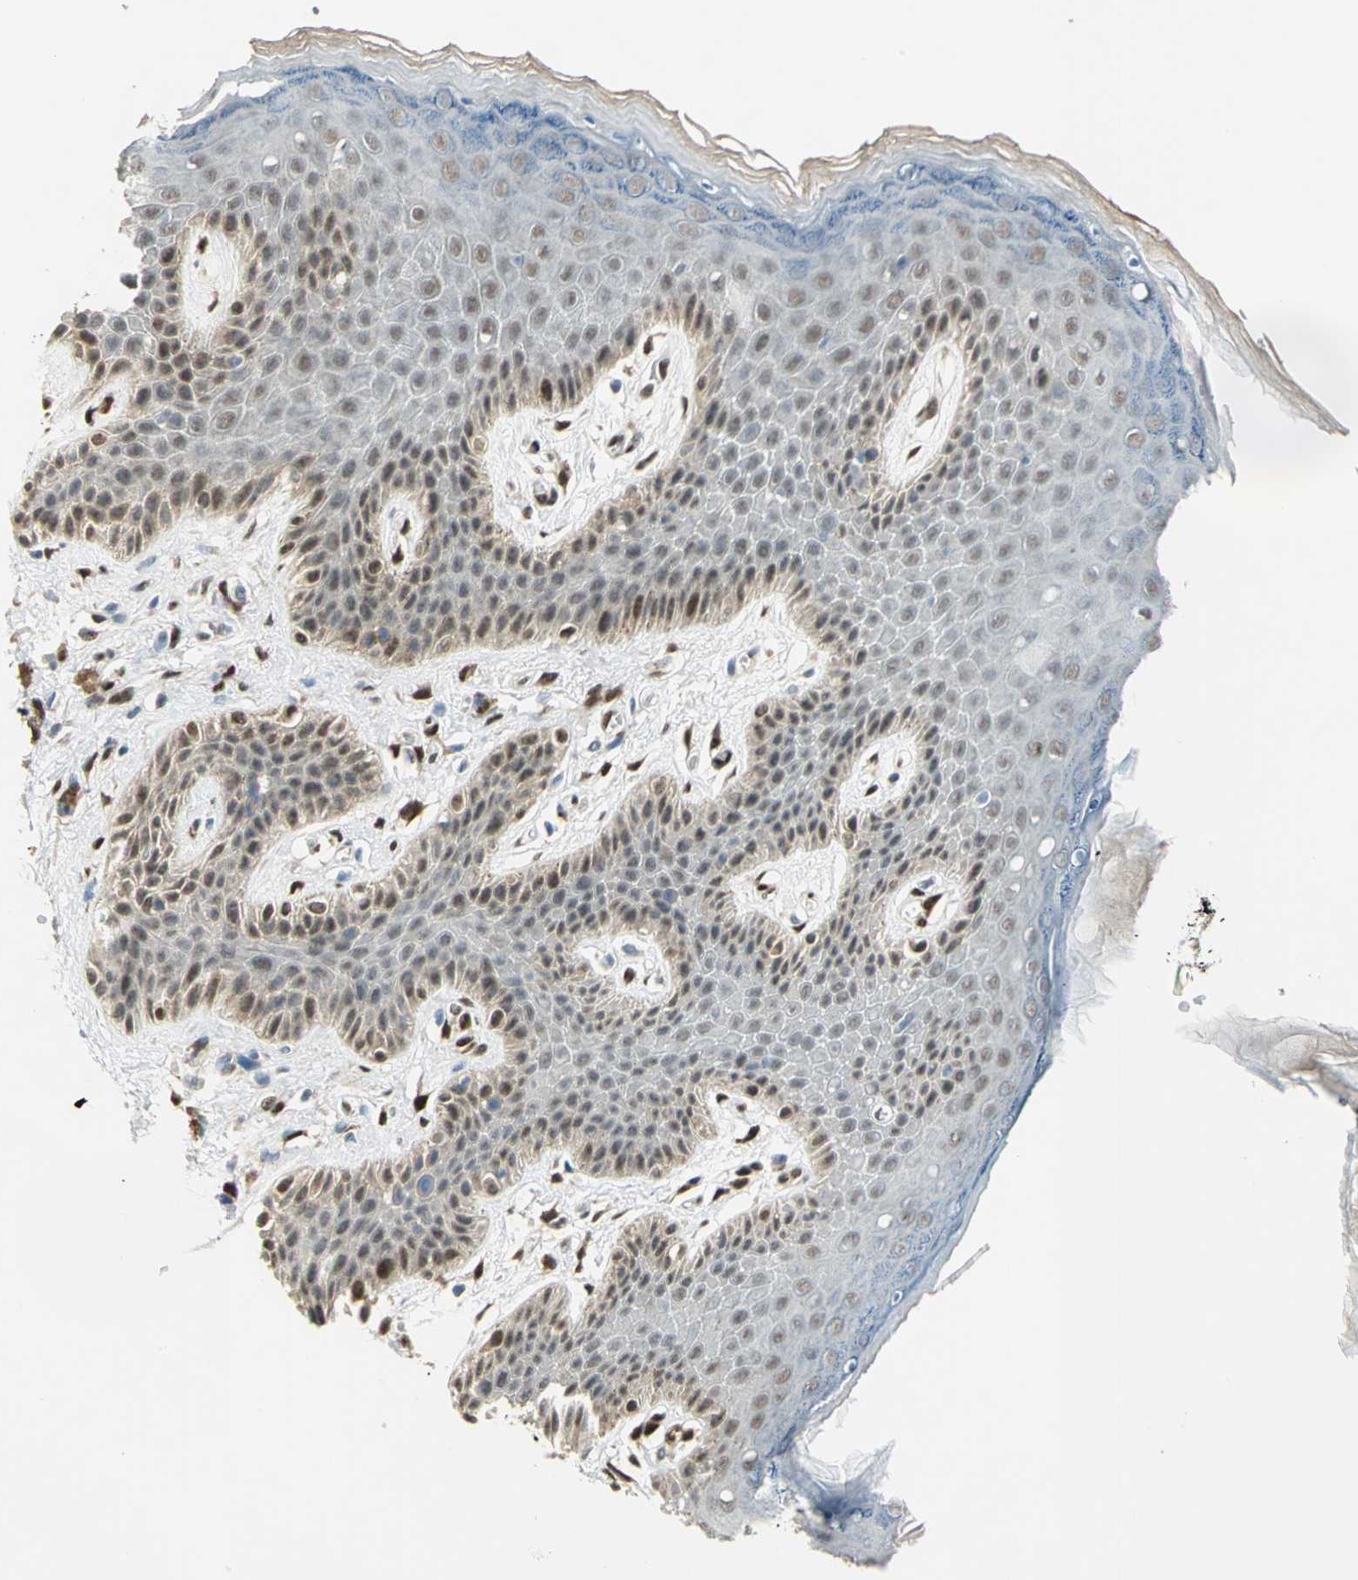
{"staining": {"intensity": "moderate", "quantity": "25%-75%", "location": "cytoplasmic/membranous,nuclear"}, "tissue": "skin", "cell_type": "Epidermal cells", "image_type": "normal", "snomed": [{"axis": "morphology", "description": "Normal tissue, NOS"}, {"axis": "topography", "description": "Anal"}], "caption": "Immunohistochemistry (IHC) of normal skin exhibits medium levels of moderate cytoplasmic/membranous,nuclear expression in about 25%-75% of epidermal cells.", "gene": "RBFOX2", "patient": {"sex": "female", "age": 46}}